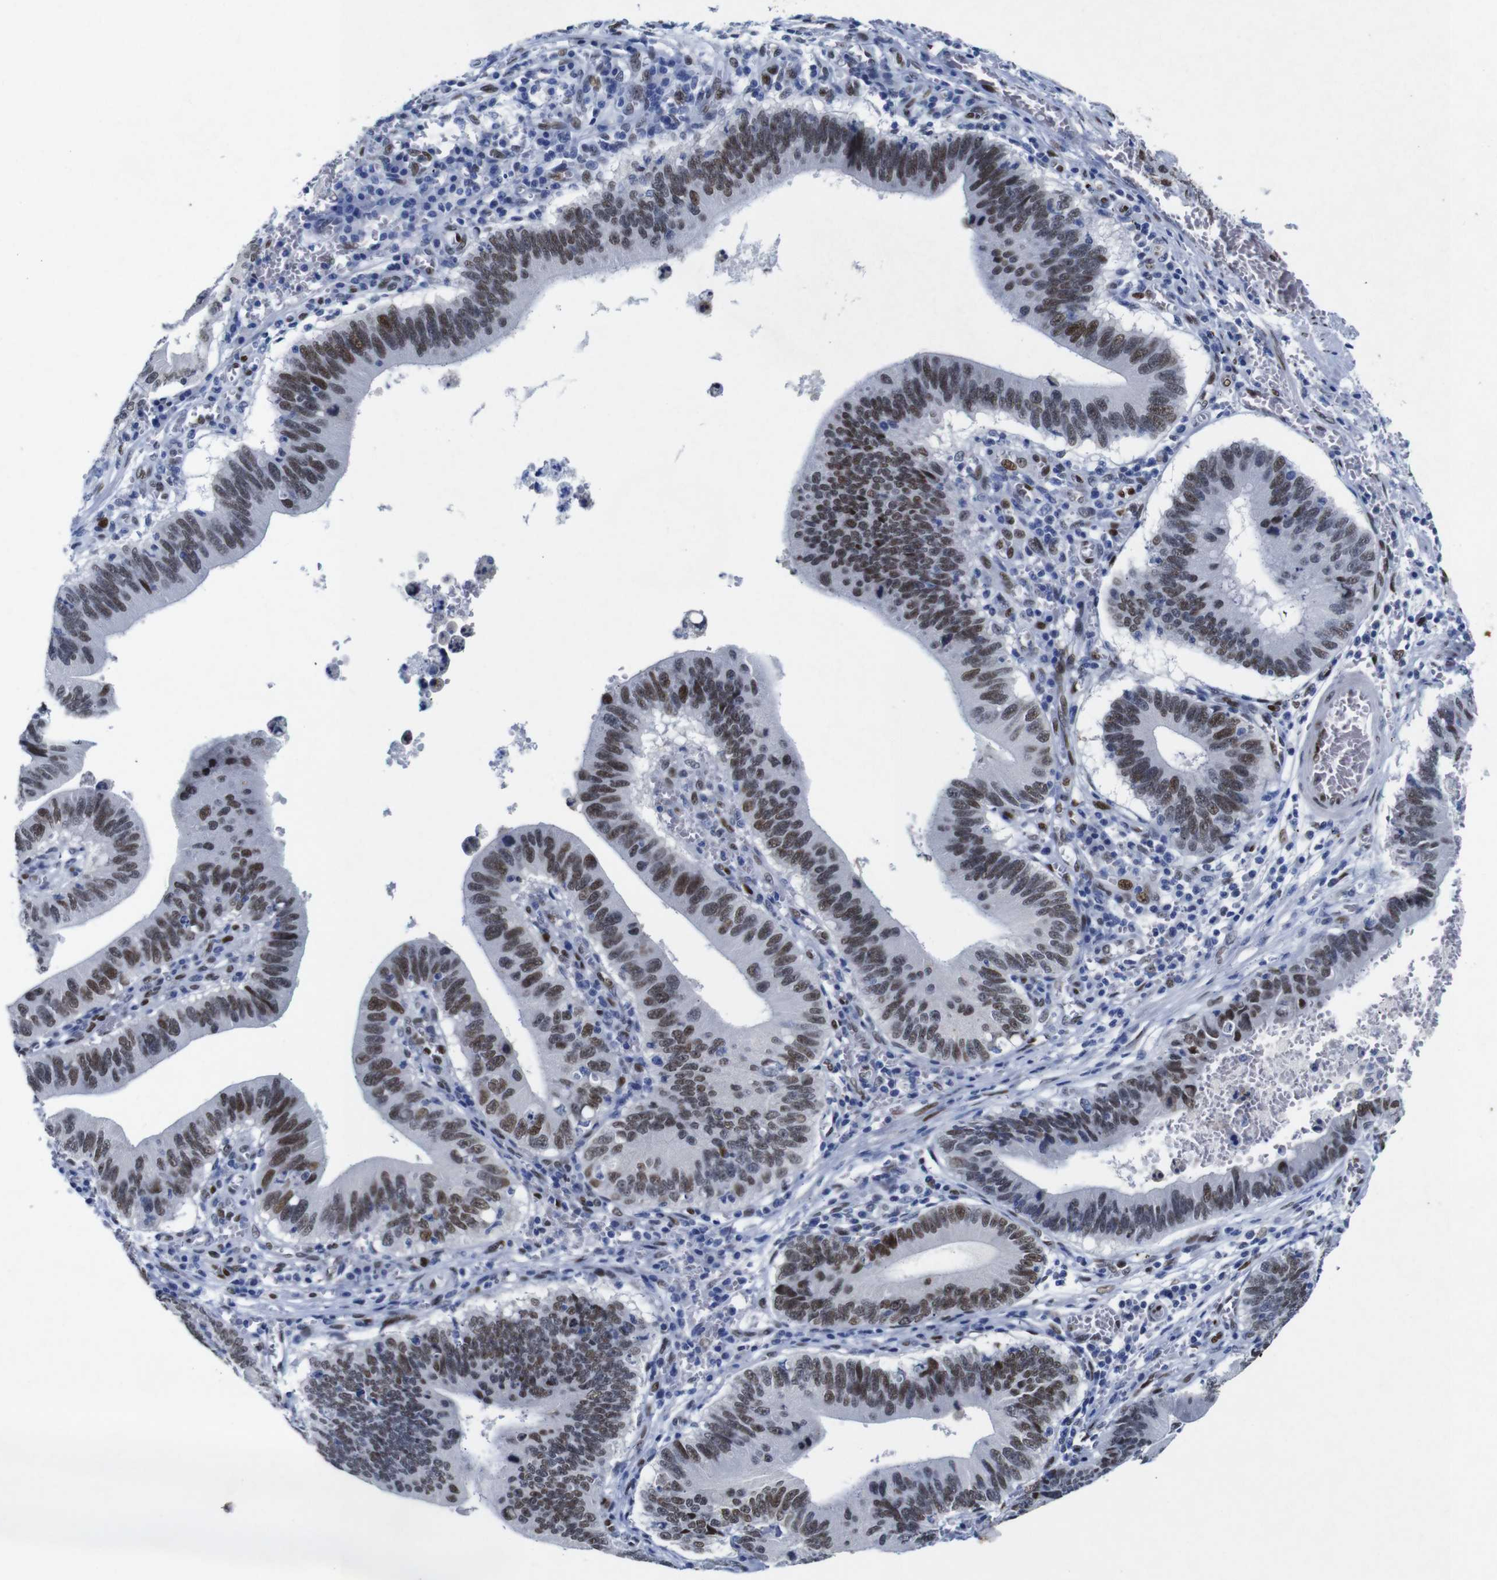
{"staining": {"intensity": "moderate", "quantity": ">75%", "location": "nuclear"}, "tissue": "stomach cancer", "cell_type": "Tumor cells", "image_type": "cancer", "snomed": [{"axis": "morphology", "description": "Adenocarcinoma, NOS"}, {"axis": "topography", "description": "Stomach"}, {"axis": "topography", "description": "Gastric cardia"}], "caption": "Protein expression analysis of stomach cancer (adenocarcinoma) demonstrates moderate nuclear positivity in approximately >75% of tumor cells. (DAB IHC, brown staining for protein, blue staining for nuclei).", "gene": "FOSL2", "patient": {"sex": "male", "age": 59}}